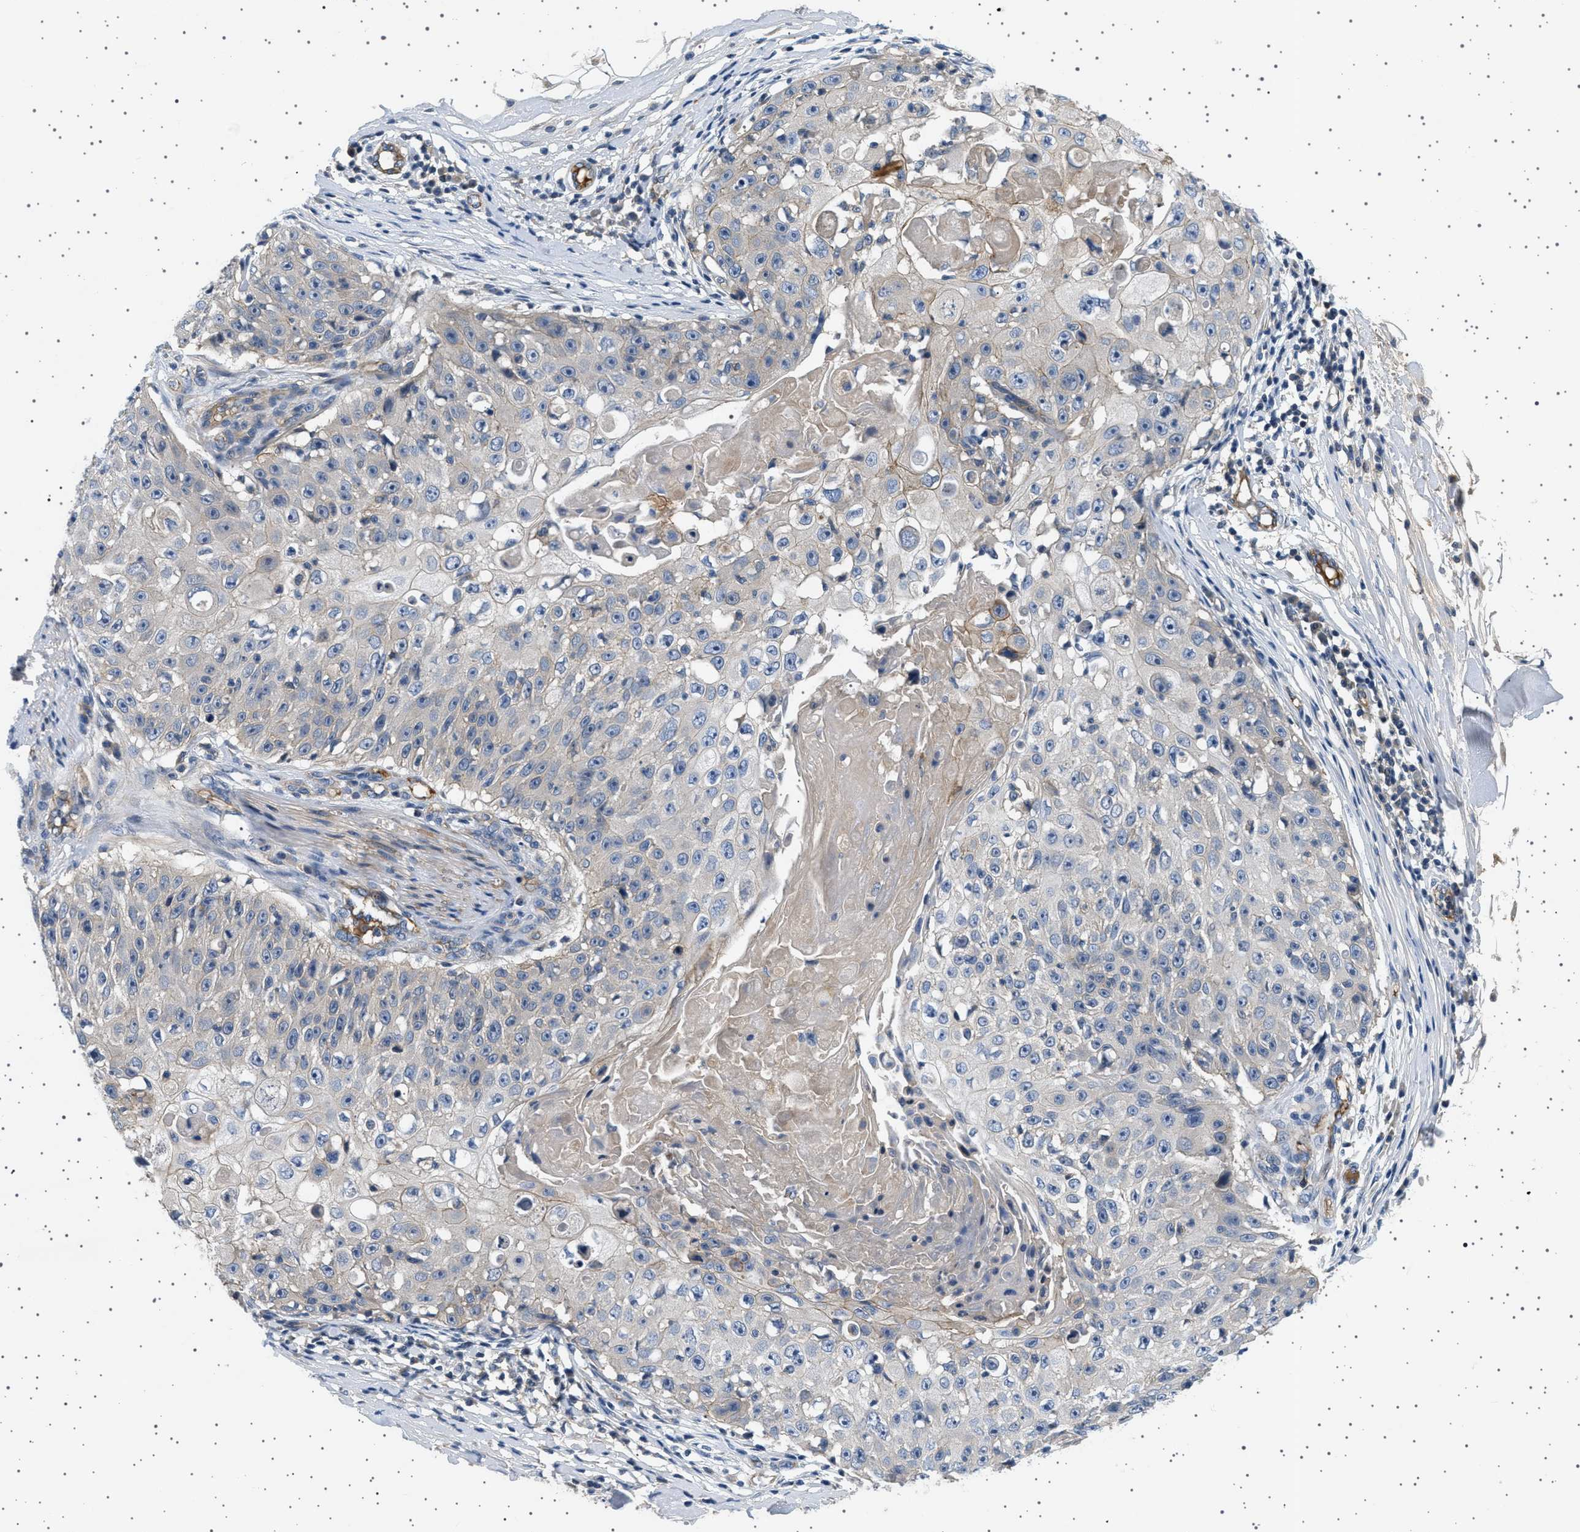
{"staining": {"intensity": "negative", "quantity": "none", "location": "none"}, "tissue": "skin cancer", "cell_type": "Tumor cells", "image_type": "cancer", "snomed": [{"axis": "morphology", "description": "Squamous cell carcinoma, NOS"}, {"axis": "topography", "description": "Skin"}], "caption": "Immunohistochemistry (IHC) of human skin cancer reveals no staining in tumor cells.", "gene": "PLPP6", "patient": {"sex": "male", "age": 86}}